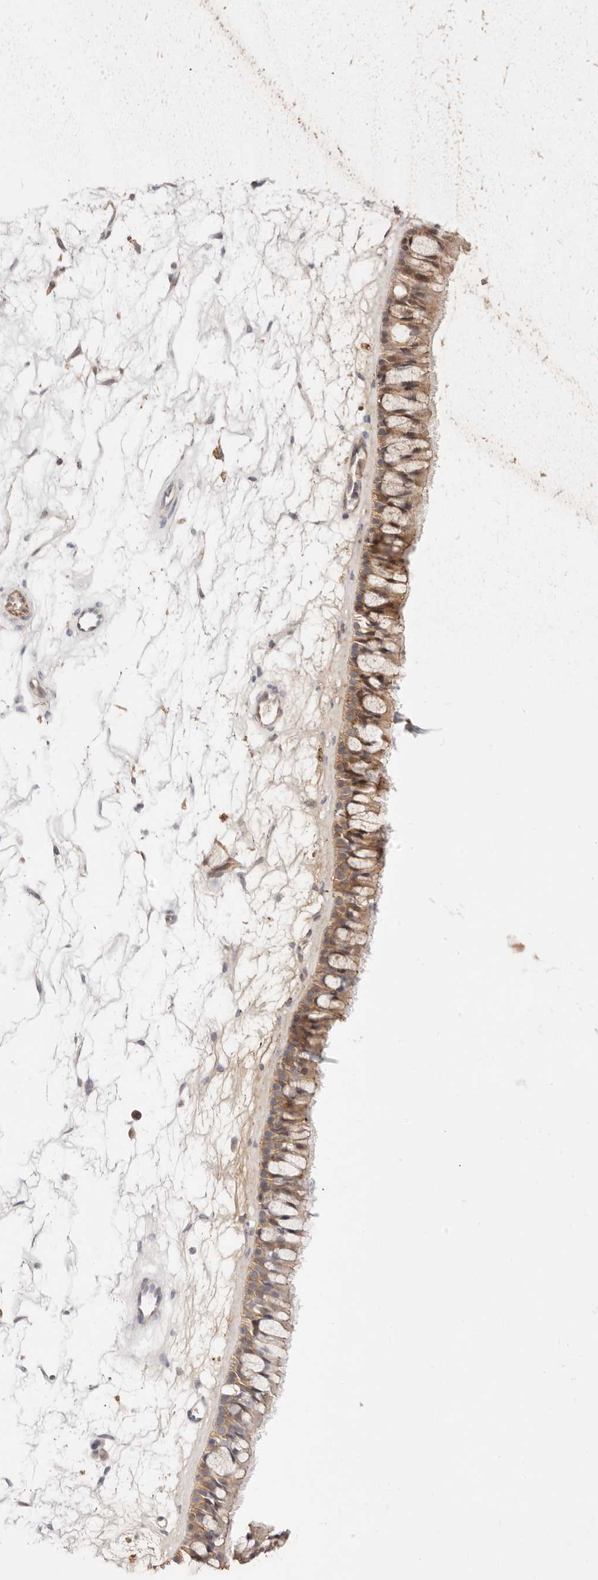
{"staining": {"intensity": "moderate", "quantity": ">75%", "location": "cytoplasmic/membranous"}, "tissue": "nasopharynx", "cell_type": "Respiratory epithelial cells", "image_type": "normal", "snomed": [{"axis": "morphology", "description": "Normal tissue, NOS"}, {"axis": "topography", "description": "Nasopharynx"}], "caption": "Brown immunohistochemical staining in normal nasopharynx exhibits moderate cytoplasmic/membranous staining in about >75% of respiratory epithelial cells.", "gene": "CXADR", "patient": {"sex": "male", "age": 64}}